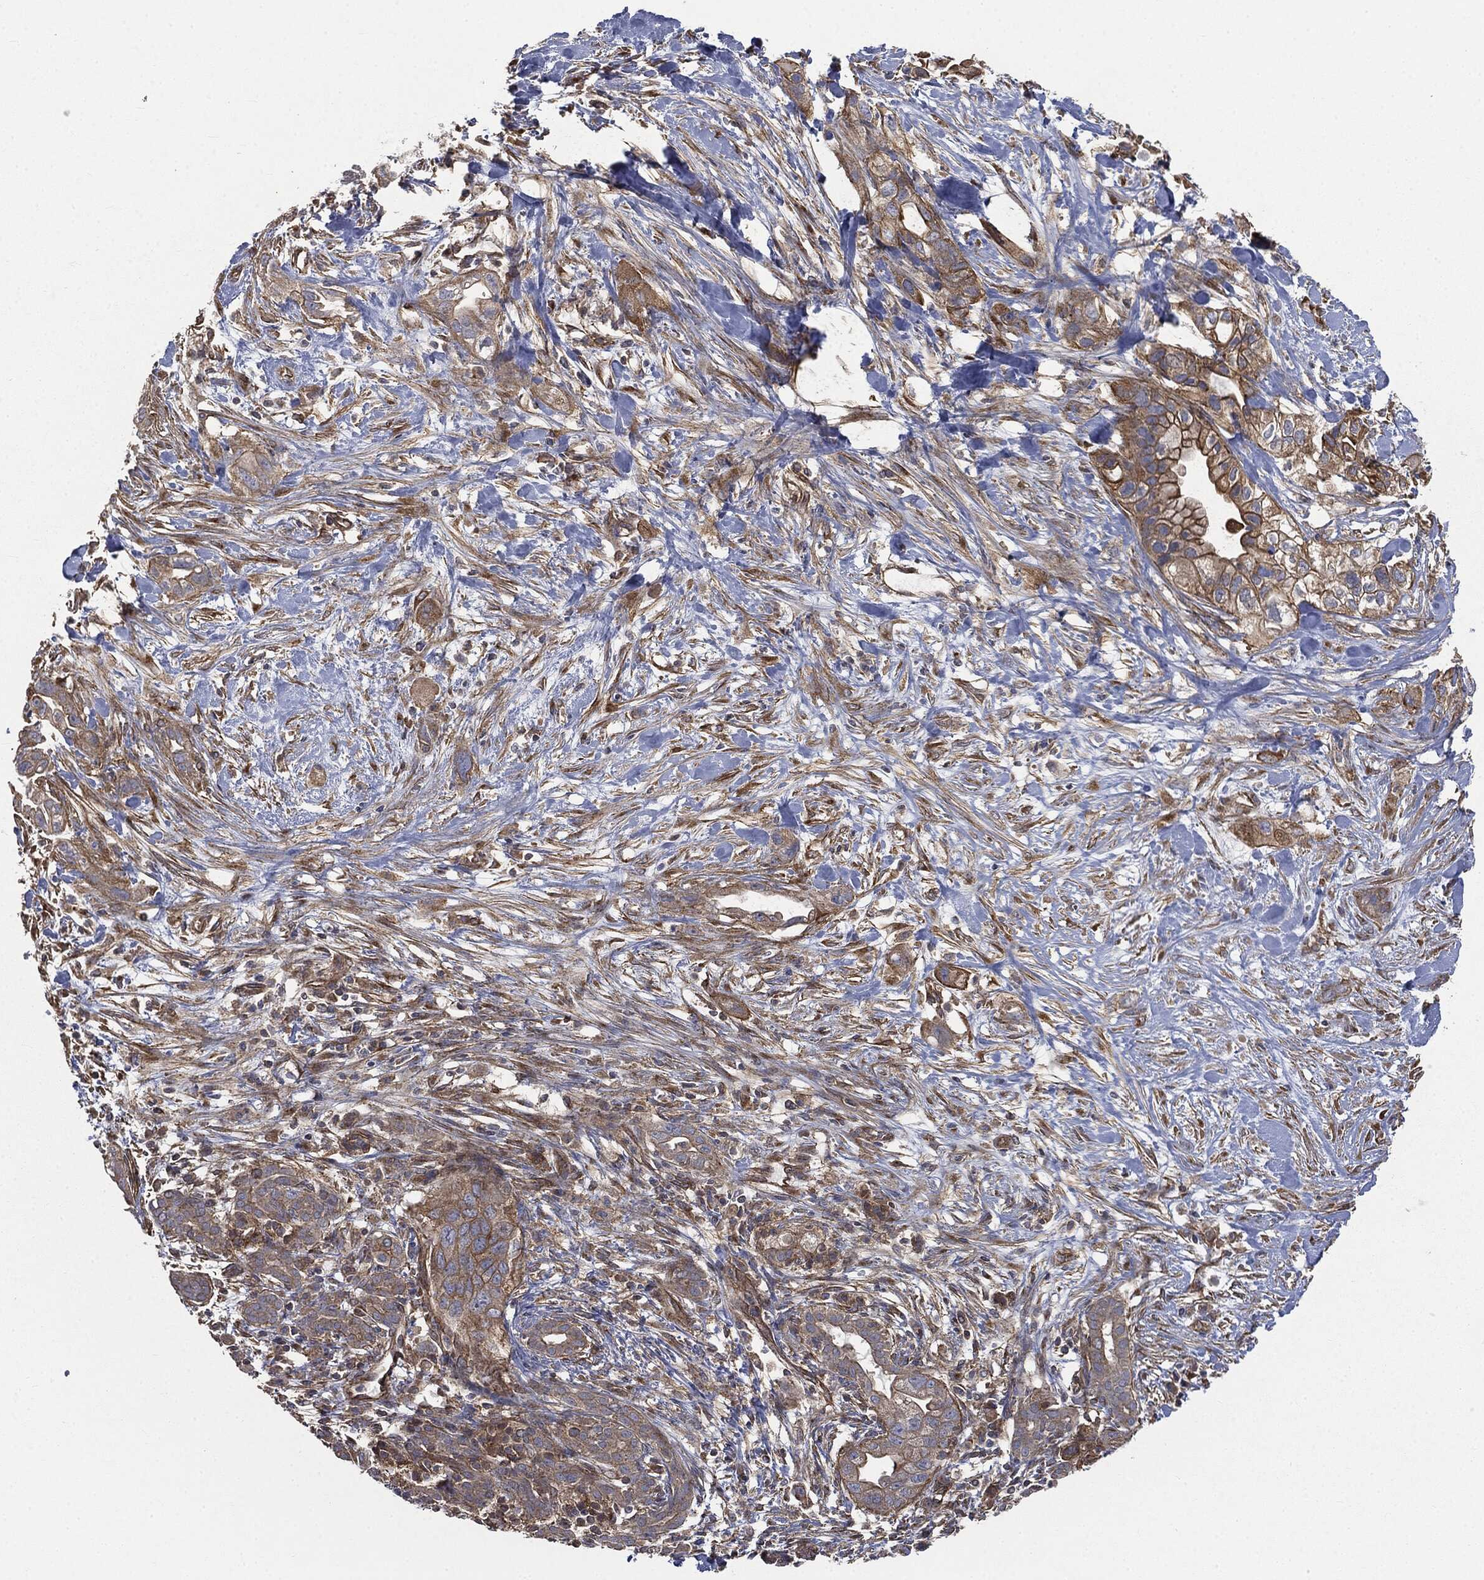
{"staining": {"intensity": "strong", "quantity": "25%-75%", "location": "cytoplasmic/membranous"}, "tissue": "pancreatic cancer", "cell_type": "Tumor cells", "image_type": "cancer", "snomed": [{"axis": "morphology", "description": "Adenocarcinoma, NOS"}, {"axis": "topography", "description": "Pancreas"}], "caption": "This photomicrograph reveals immunohistochemistry staining of human pancreatic cancer, with high strong cytoplasmic/membranous positivity in about 25%-75% of tumor cells.", "gene": "EPS15L1", "patient": {"sex": "male", "age": 44}}